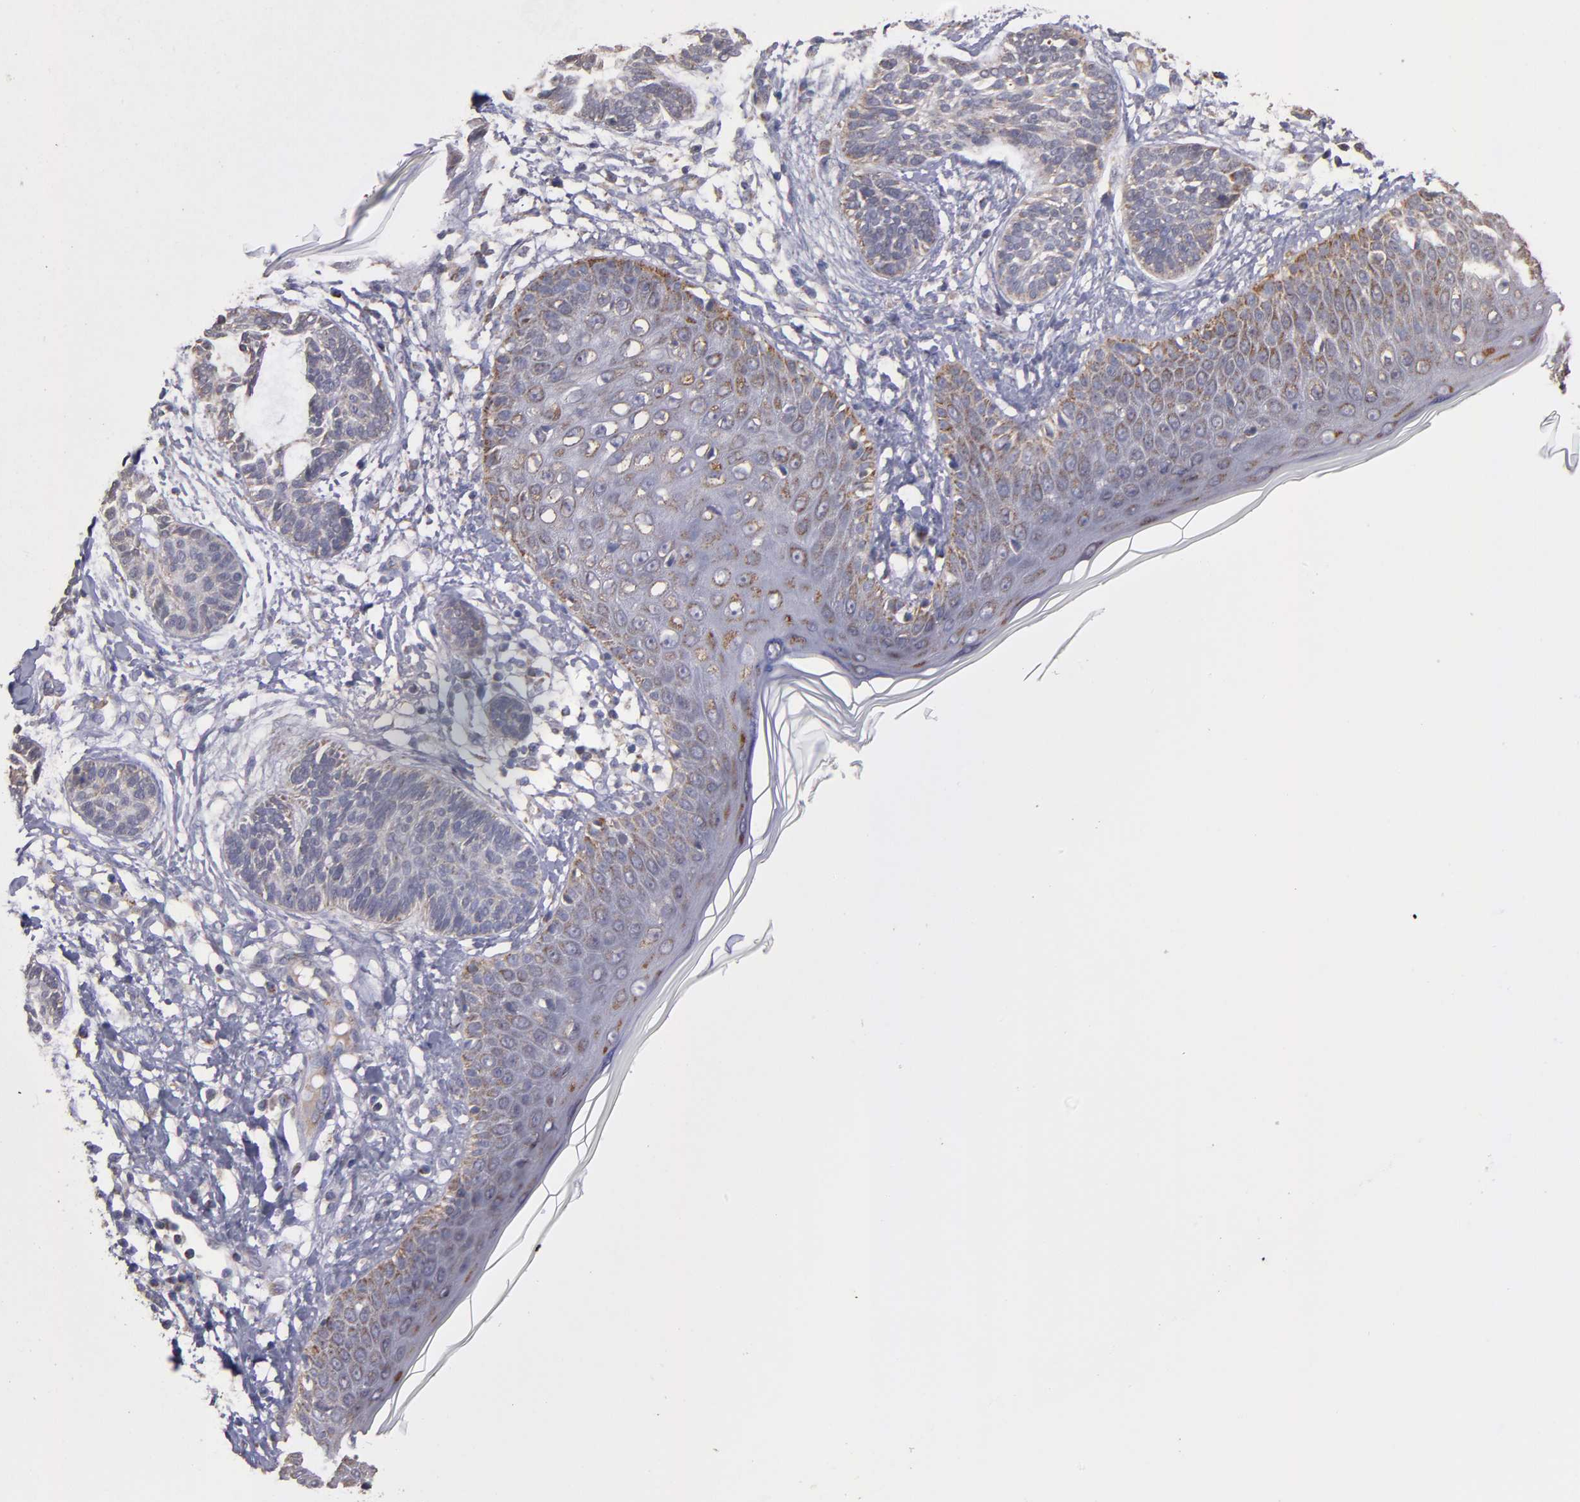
{"staining": {"intensity": "weak", "quantity": ">75%", "location": "cytoplasmic/membranous"}, "tissue": "skin cancer", "cell_type": "Tumor cells", "image_type": "cancer", "snomed": [{"axis": "morphology", "description": "Normal tissue, NOS"}, {"axis": "morphology", "description": "Basal cell carcinoma"}, {"axis": "topography", "description": "Skin"}], "caption": "There is low levels of weak cytoplasmic/membranous expression in tumor cells of basal cell carcinoma (skin), as demonstrated by immunohistochemical staining (brown color).", "gene": "TIMM9", "patient": {"sex": "male", "age": 63}}